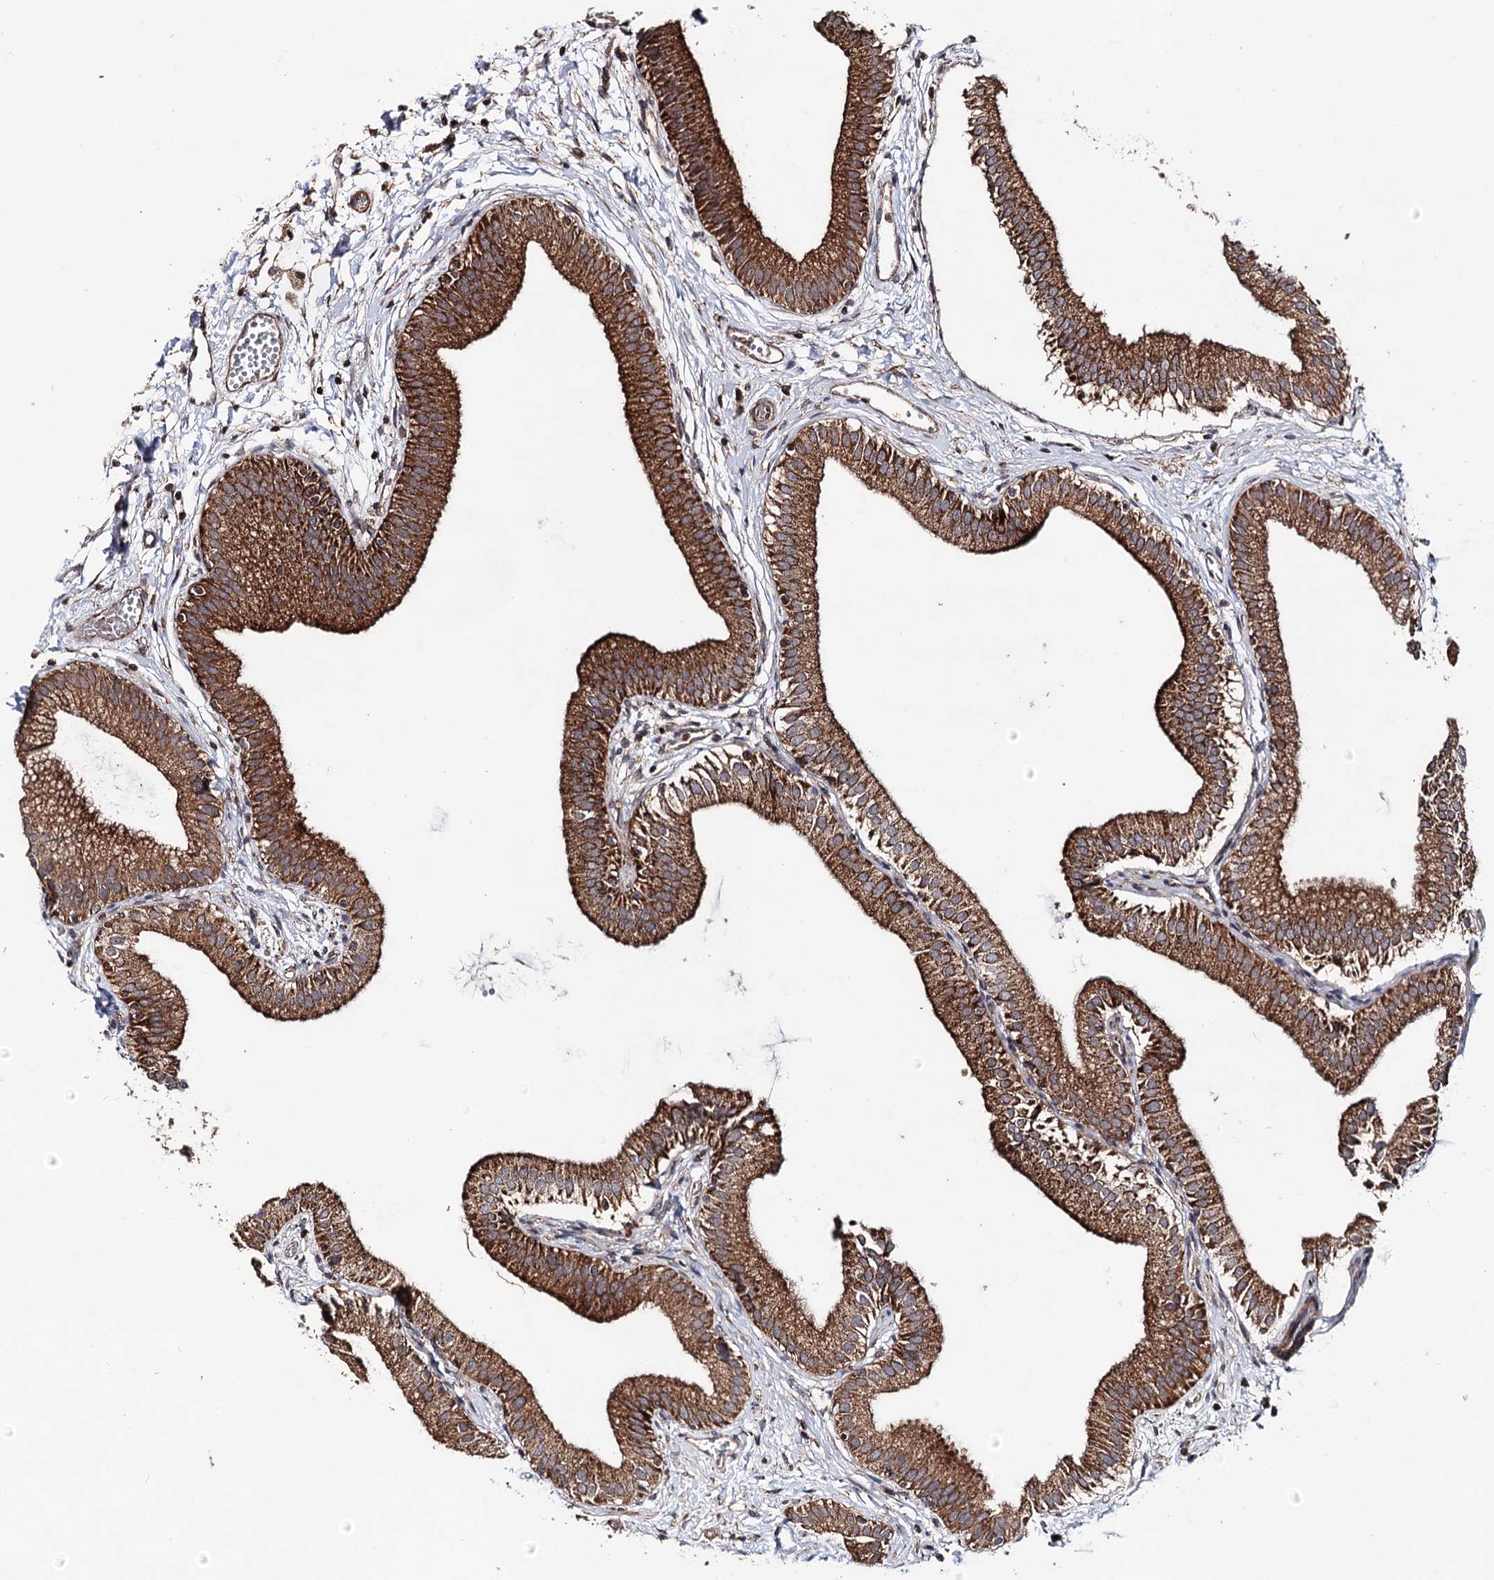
{"staining": {"intensity": "strong", "quantity": ">75%", "location": "cytoplasmic/membranous"}, "tissue": "gallbladder", "cell_type": "Glandular cells", "image_type": "normal", "snomed": [{"axis": "morphology", "description": "Normal tissue, NOS"}, {"axis": "topography", "description": "Gallbladder"}], "caption": "Glandular cells exhibit high levels of strong cytoplasmic/membranous positivity in about >75% of cells in benign human gallbladder.", "gene": "MINDY3", "patient": {"sex": "male", "age": 55}}